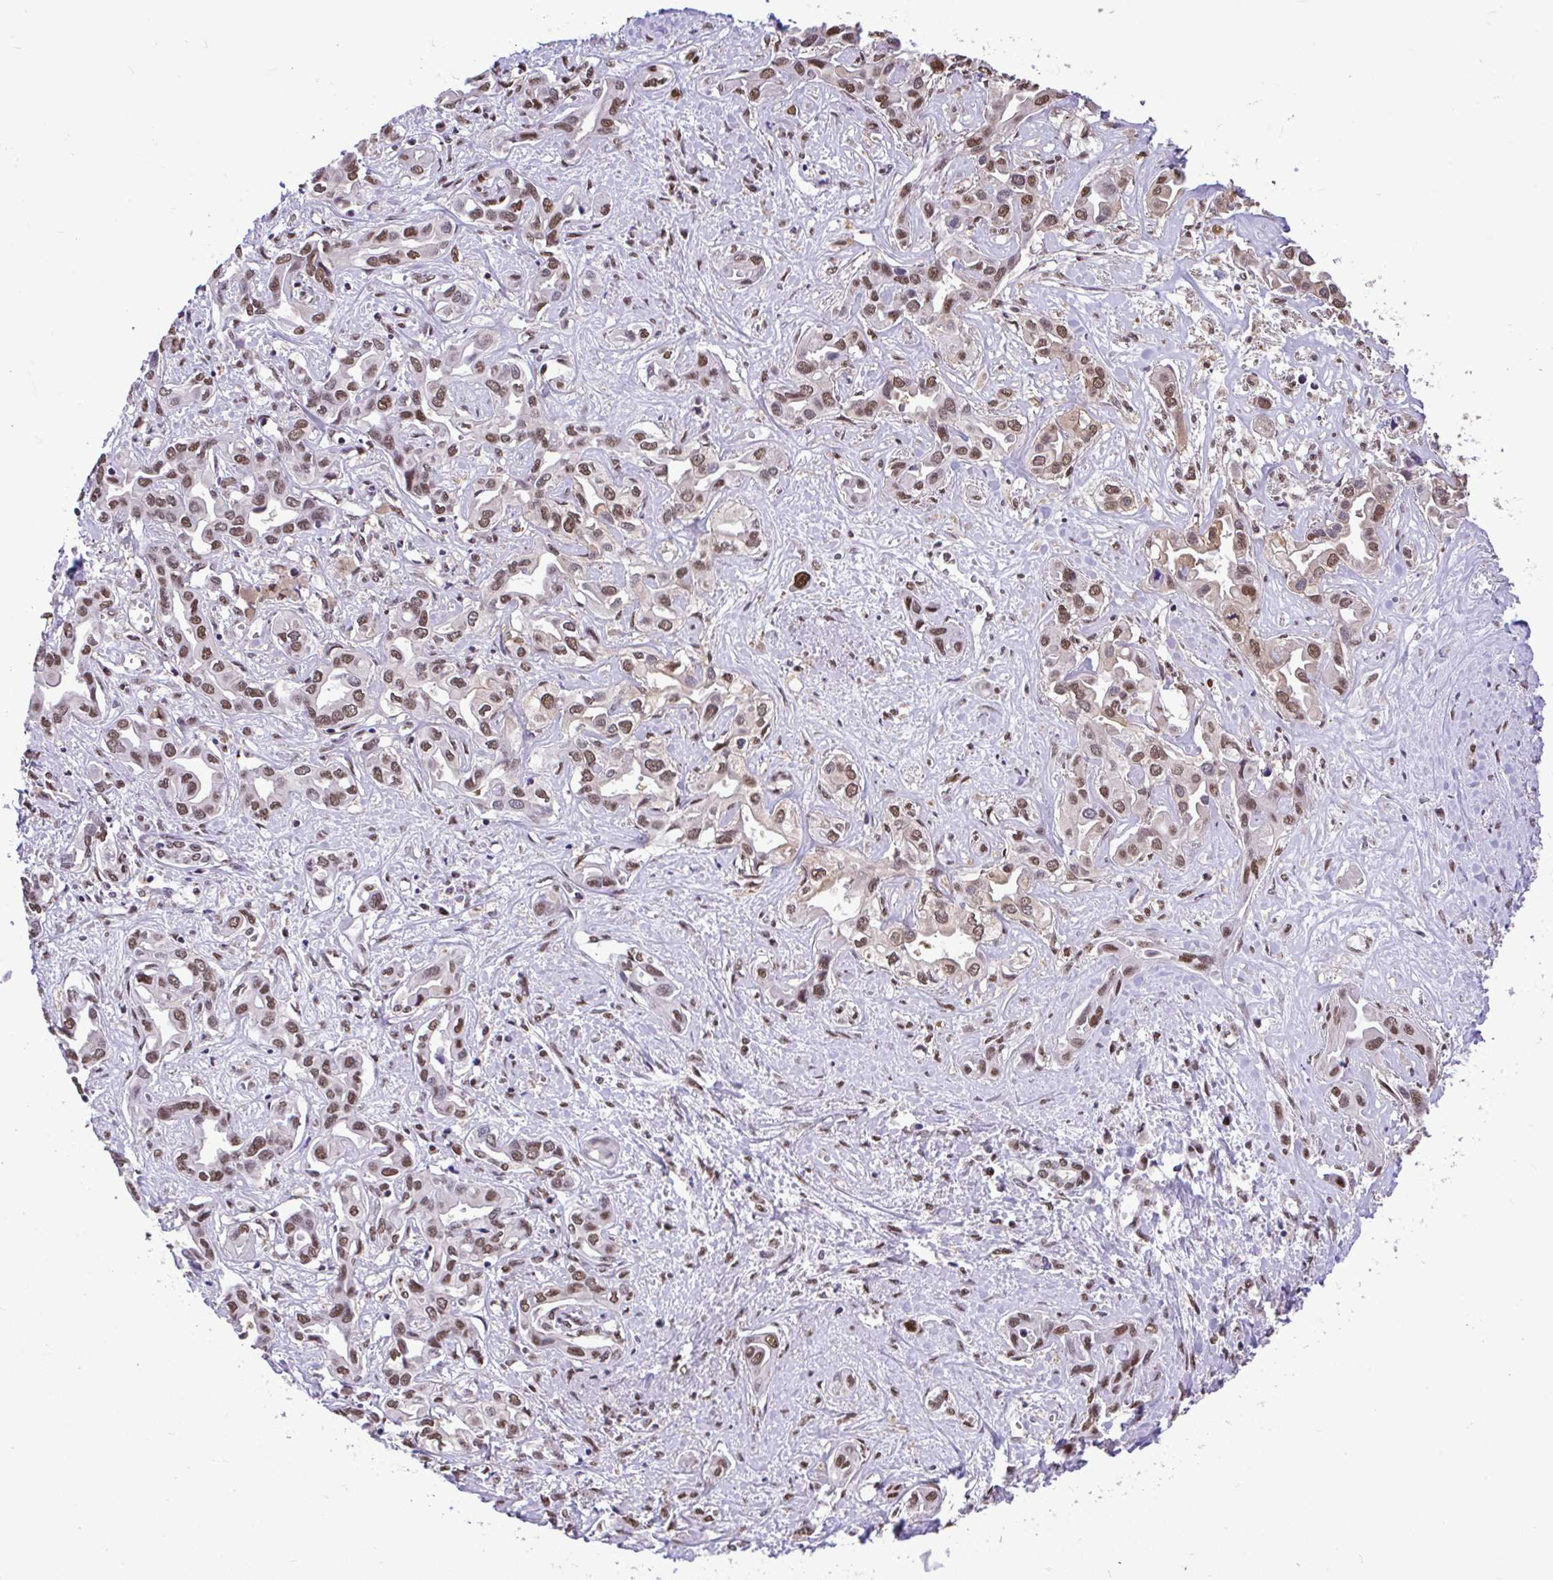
{"staining": {"intensity": "moderate", "quantity": ">75%", "location": "nuclear"}, "tissue": "liver cancer", "cell_type": "Tumor cells", "image_type": "cancer", "snomed": [{"axis": "morphology", "description": "Cholangiocarcinoma"}, {"axis": "topography", "description": "Liver"}], "caption": "This micrograph demonstrates immunohistochemistry staining of liver cancer (cholangiocarcinoma), with medium moderate nuclear staining in about >75% of tumor cells.", "gene": "GLIS3", "patient": {"sex": "female", "age": 64}}